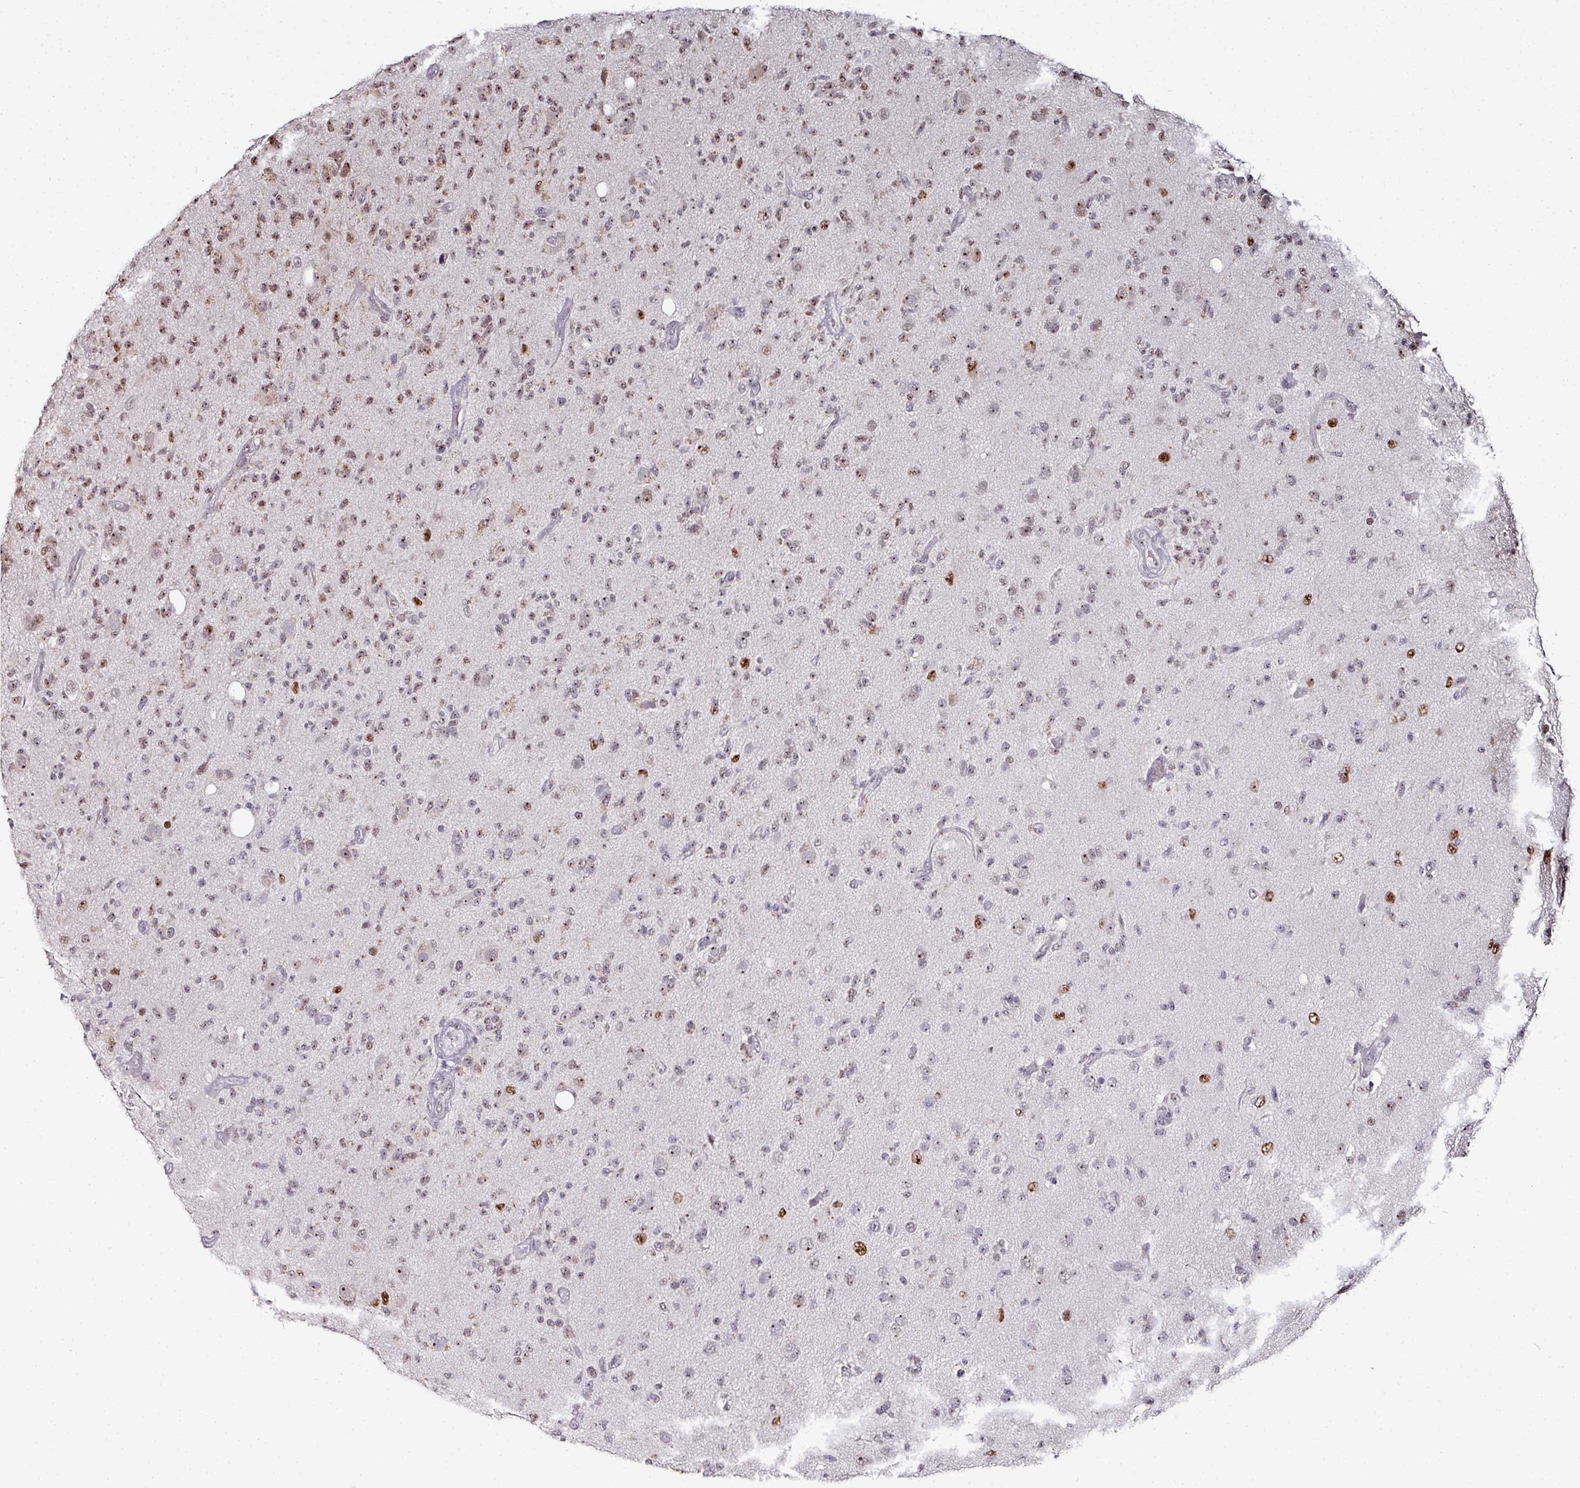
{"staining": {"intensity": "moderate", "quantity": ">75%", "location": "cytoplasmic/membranous,nuclear"}, "tissue": "glioma", "cell_type": "Tumor cells", "image_type": "cancer", "snomed": [{"axis": "morphology", "description": "Glioma, malignant, High grade"}, {"axis": "topography", "description": "Brain"}], "caption": "High-magnification brightfield microscopy of glioma stained with DAB (brown) and counterstained with hematoxylin (blue). tumor cells exhibit moderate cytoplasmic/membranous and nuclear positivity is present in approximately>75% of cells.", "gene": "NACC2", "patient": {"sex": "female", "age": 67}}